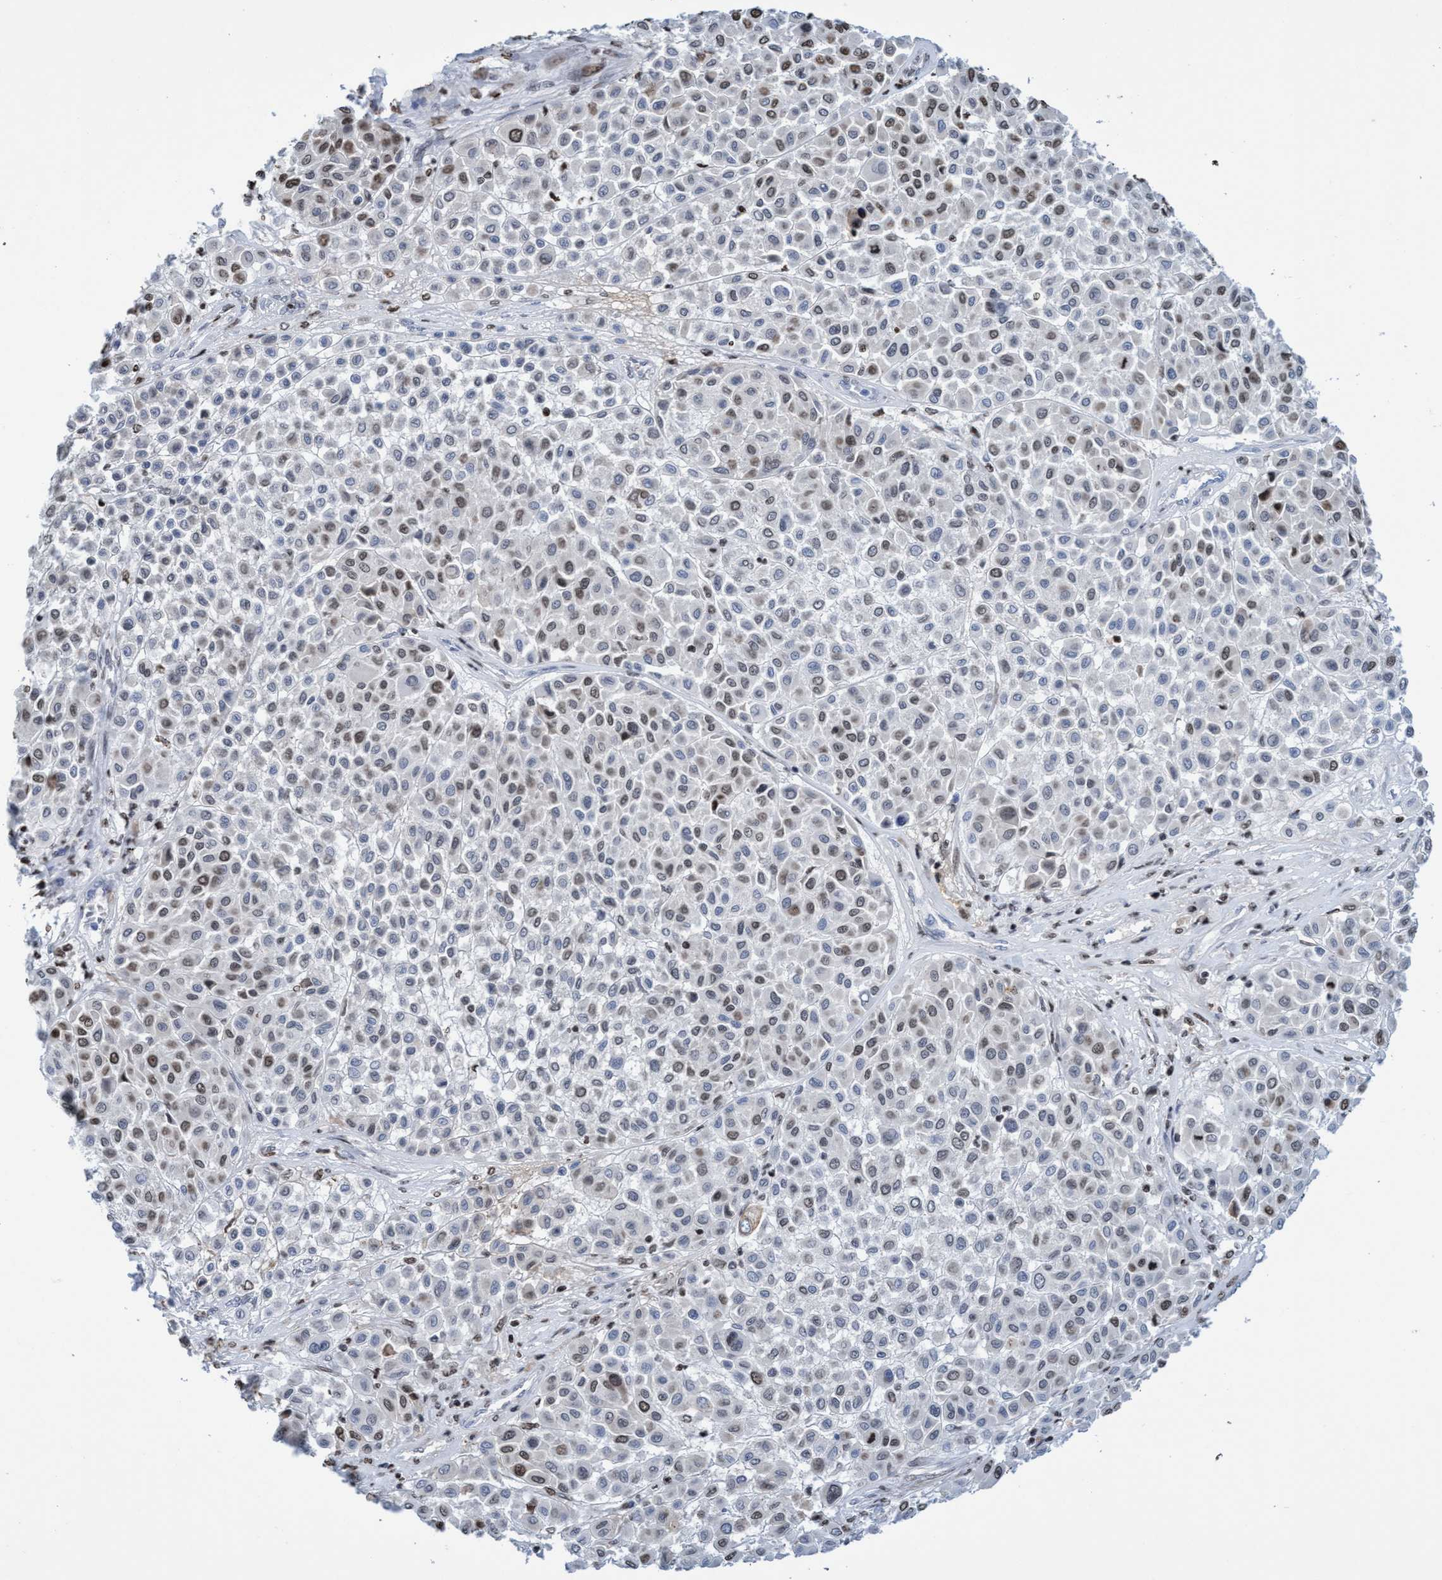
{"staining": {"intensity": "moderate", "quantity": "25%-75%", "location": "nuclear"}, "tissue": "melanoma", "cell_type": "Tumor cells", "image_type": "cancer", "snomed": [{"axis": "morphology", "description": "Malignant melanoma, Metastatic site"}, {"axis": "topography", "description": "Soft tissue"}], "caption": "Malignant melanoma (metastatic site) was stained to show a protein in brown. There is medium levels of moderate nuclear positivity in about 25%-75% of tumor cells.", "gene": "CBX2", "patient": {"sex": "male", "age": 41}}